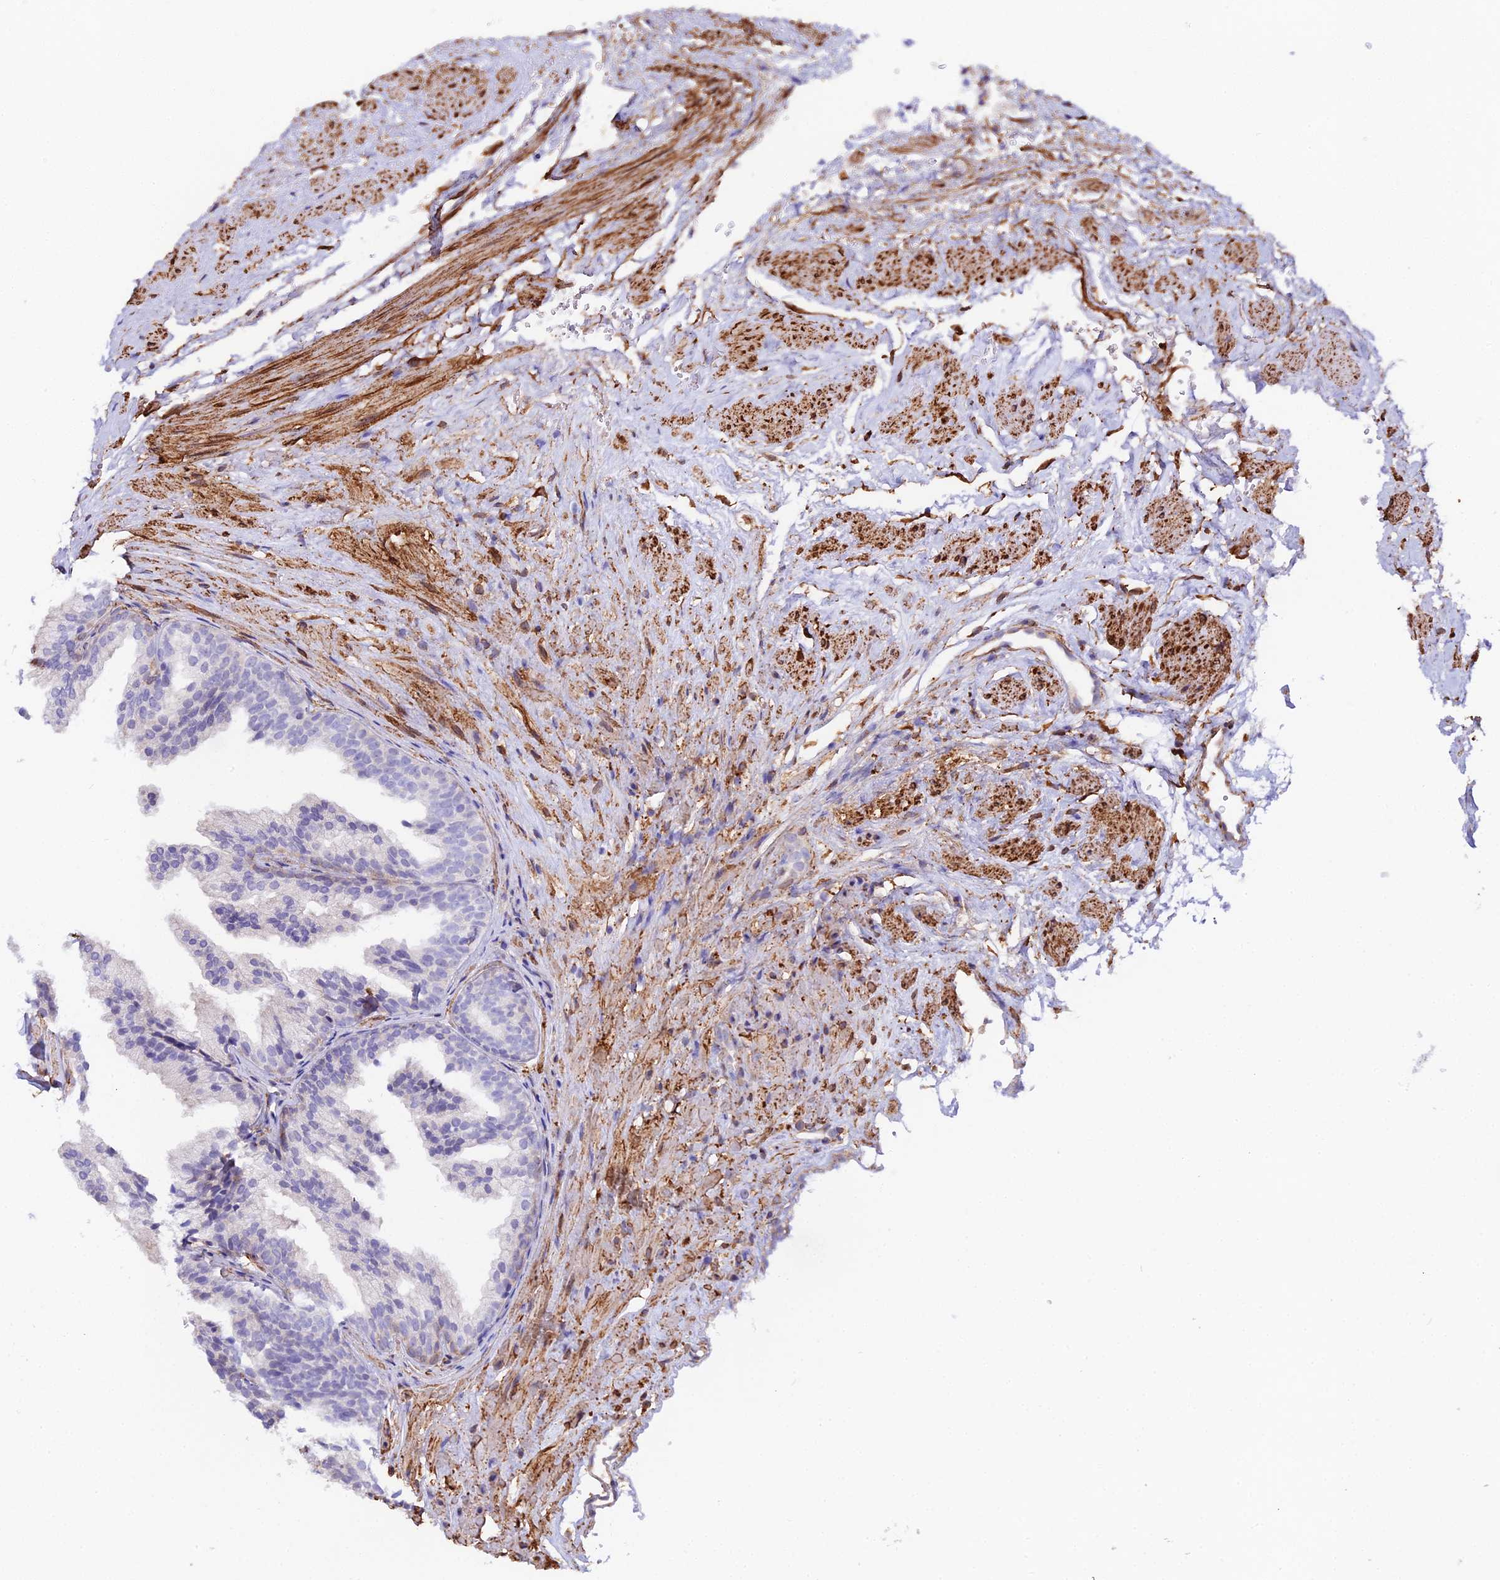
{"staining": {"intensity": "negative", "quantity": "none", "location": "none"}, "tissue": "prostate", "cell_type": "Glandular cells", "image_type": "normal", "snomed": [{"axis": "morphology", "description": "Normal tissue, NOS"}, {"axis": "topography", "description": "Prostate"}], "caption": "Immunohistochemical staining of benign prostate shows no significant staining in glandular cells.", "gene": "MXRA7", "patient": {"sex": "male", "age": 76}}